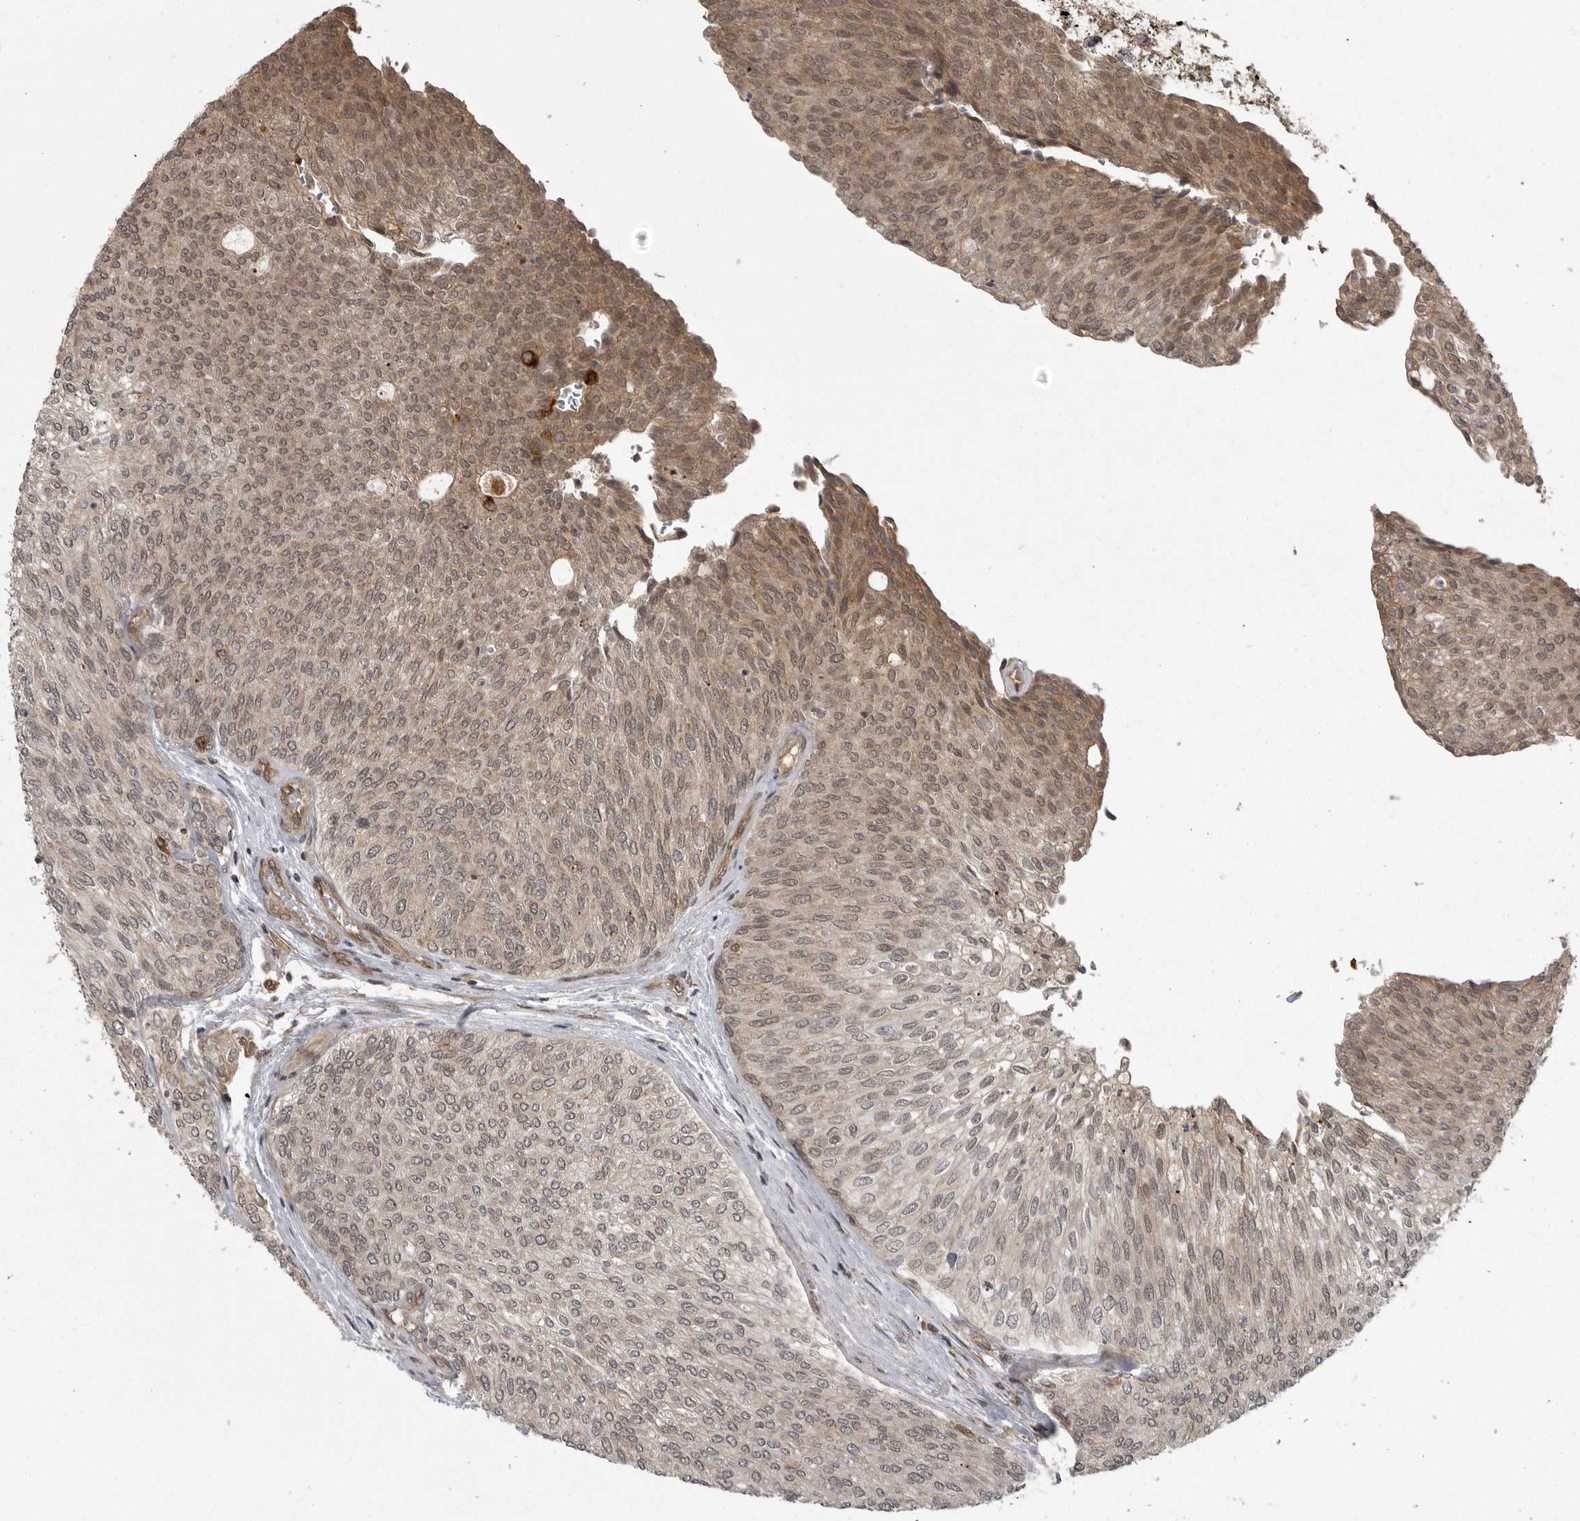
{"staining": {"intensity": "moderate", "quantity": "25%-75%", "location": "cytoplasmic/membranous,nuclear"}, "tissue": "urothelial cancer", "cell_type": "Tumor cells", "image_type": "cancer", "snomed": [{"axis": "morphology", "description": "Urothelial carcinoma, Low grade"}, {"axis": "topography", "description": "Urinary bladder"}], "caption": "A photomicrograph of urothelial cancer stained for a protein displays moderate cytoplasmic/membranous and nuclear brown staining in tumor cells. (DAB IHC with brightfield microscopy, high magnification).", "gene": "DNAJC8", "patient": {"sex": "female", "age": 79}}